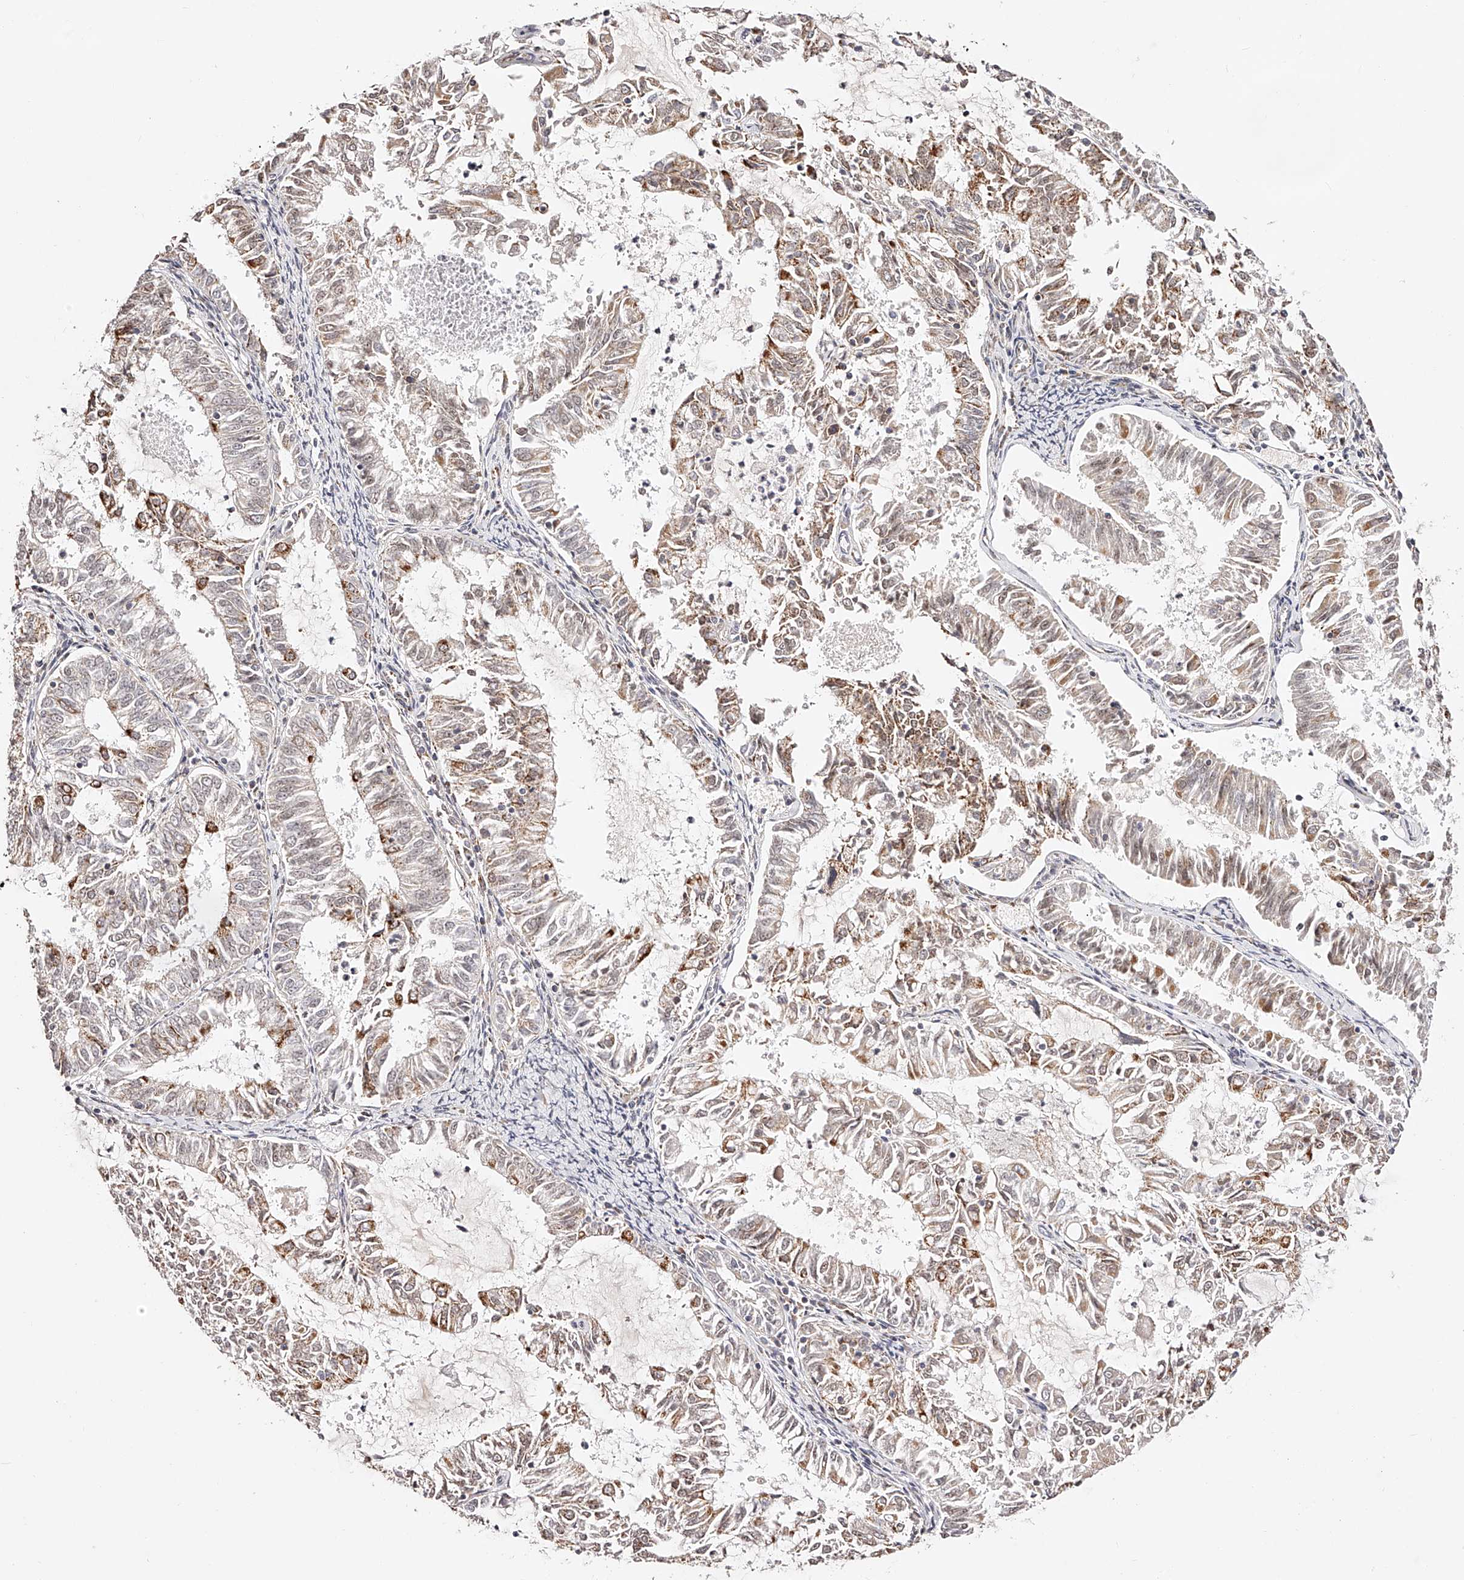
{"staining": {"intensity": "moderate", "quantity": "25%-75%", "location": "cytoplasmic/membranous"}, "tissue": "endometrial cancer", "cell_type": "Tumor cells", "image_type": "cancer", "snomed": [{"axis": "morphology", "description": "Adenocarcinoma, NOS"}, {"axis": "topography", "description": "Endometrium"}], "caption": "An image of adenocarcinoma (endometrial) stained for a protein exhibits moderate cytoplasmic/membranous brown staining in tumor cells. (DAB (3,3'-diaminobenzidine) IHC with brightfield microscopy, high magnification).", "gene": "NDUFV3", "patient": {"sex": "female", "age": 57}}